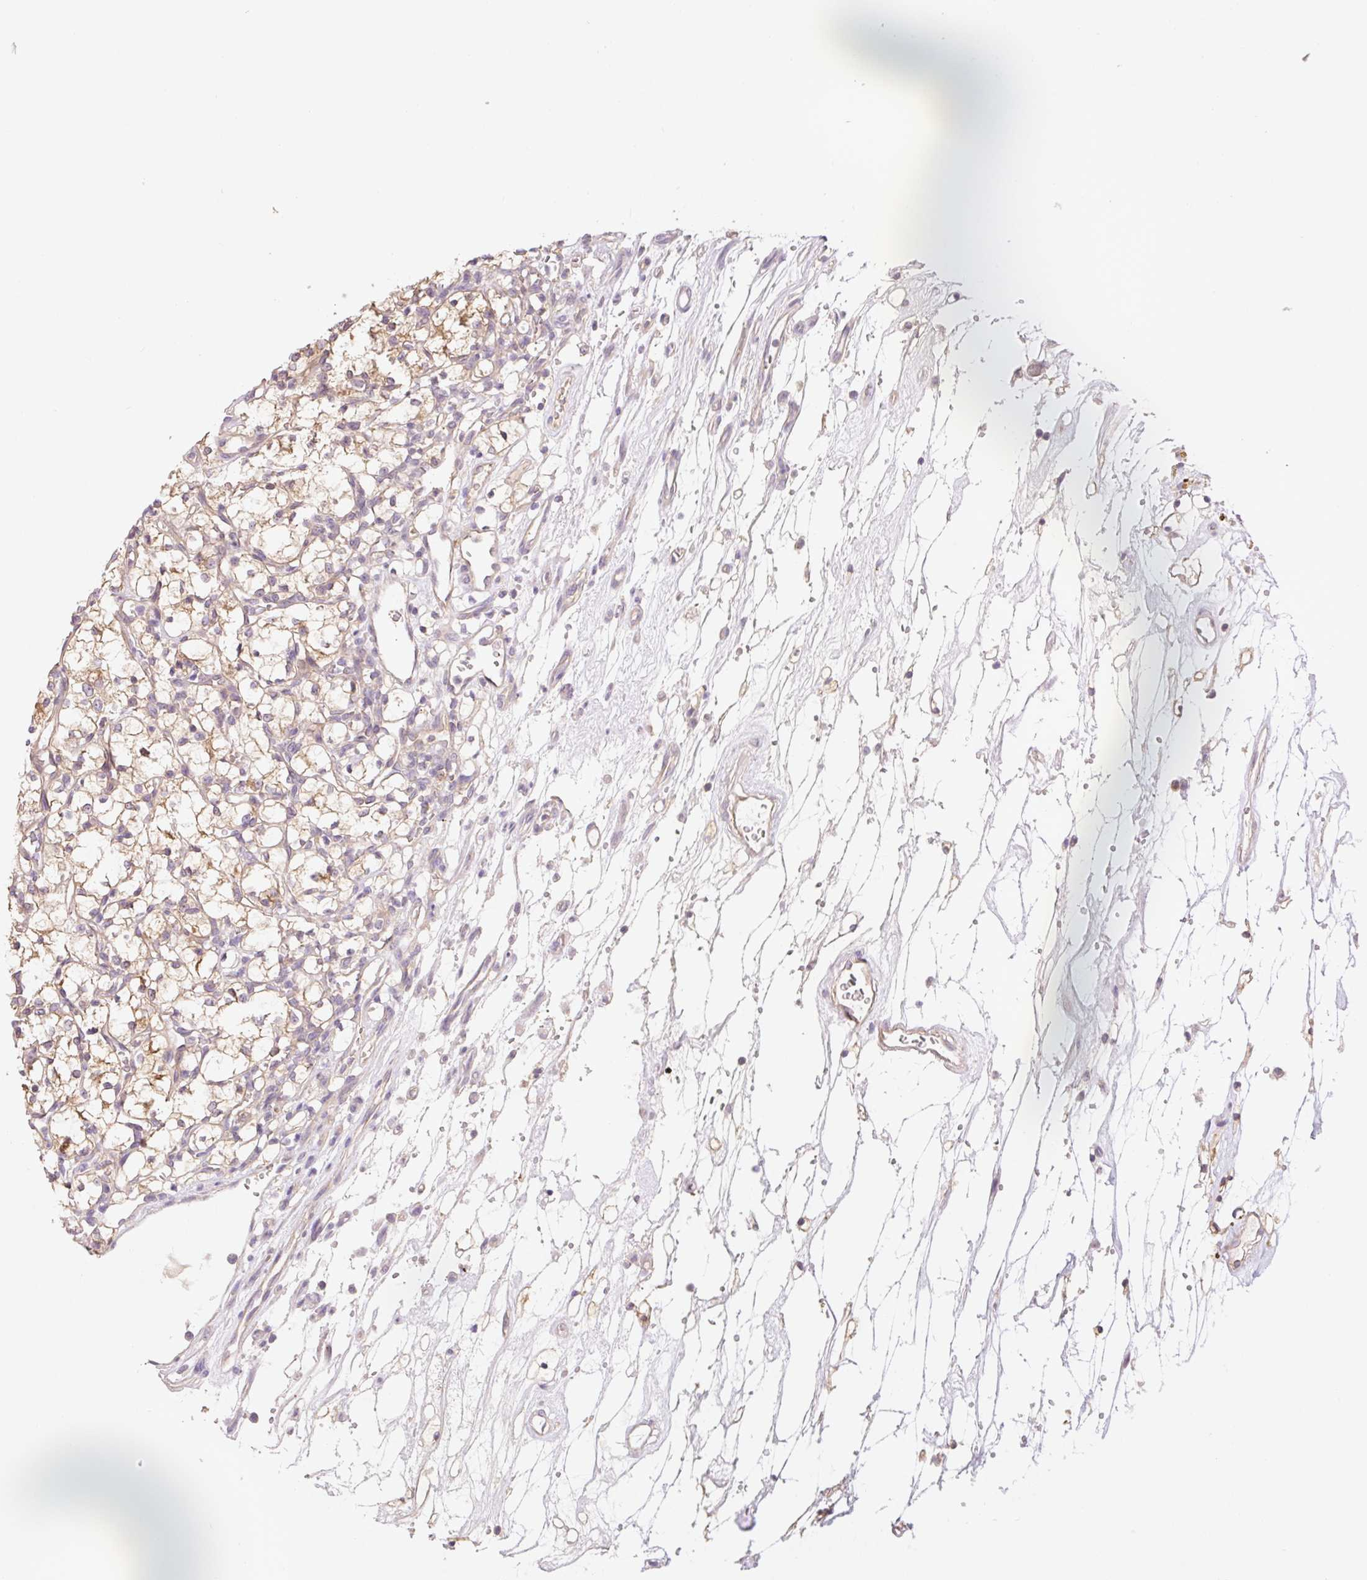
{"staining": {"intensity": "weak", "quantity": ">75%", "location": "cytoplasmic/membranous"}, "tissue": "renal cancer", "cell_type": "Tumor cells", "image_type": "cancer", "snomed": [{"axis": "morphology", "description": "Adenocarcinoma, NOS"}, {"axis": "topography", "description": "Kidney"}], "caption": "Adenocarcinoma (renal) stained for a protein shows weak cytoplasmic/membranous positivity in tumor cells.", "gene": "COX8A", "patient": {"sex": "female", "age": 69}}